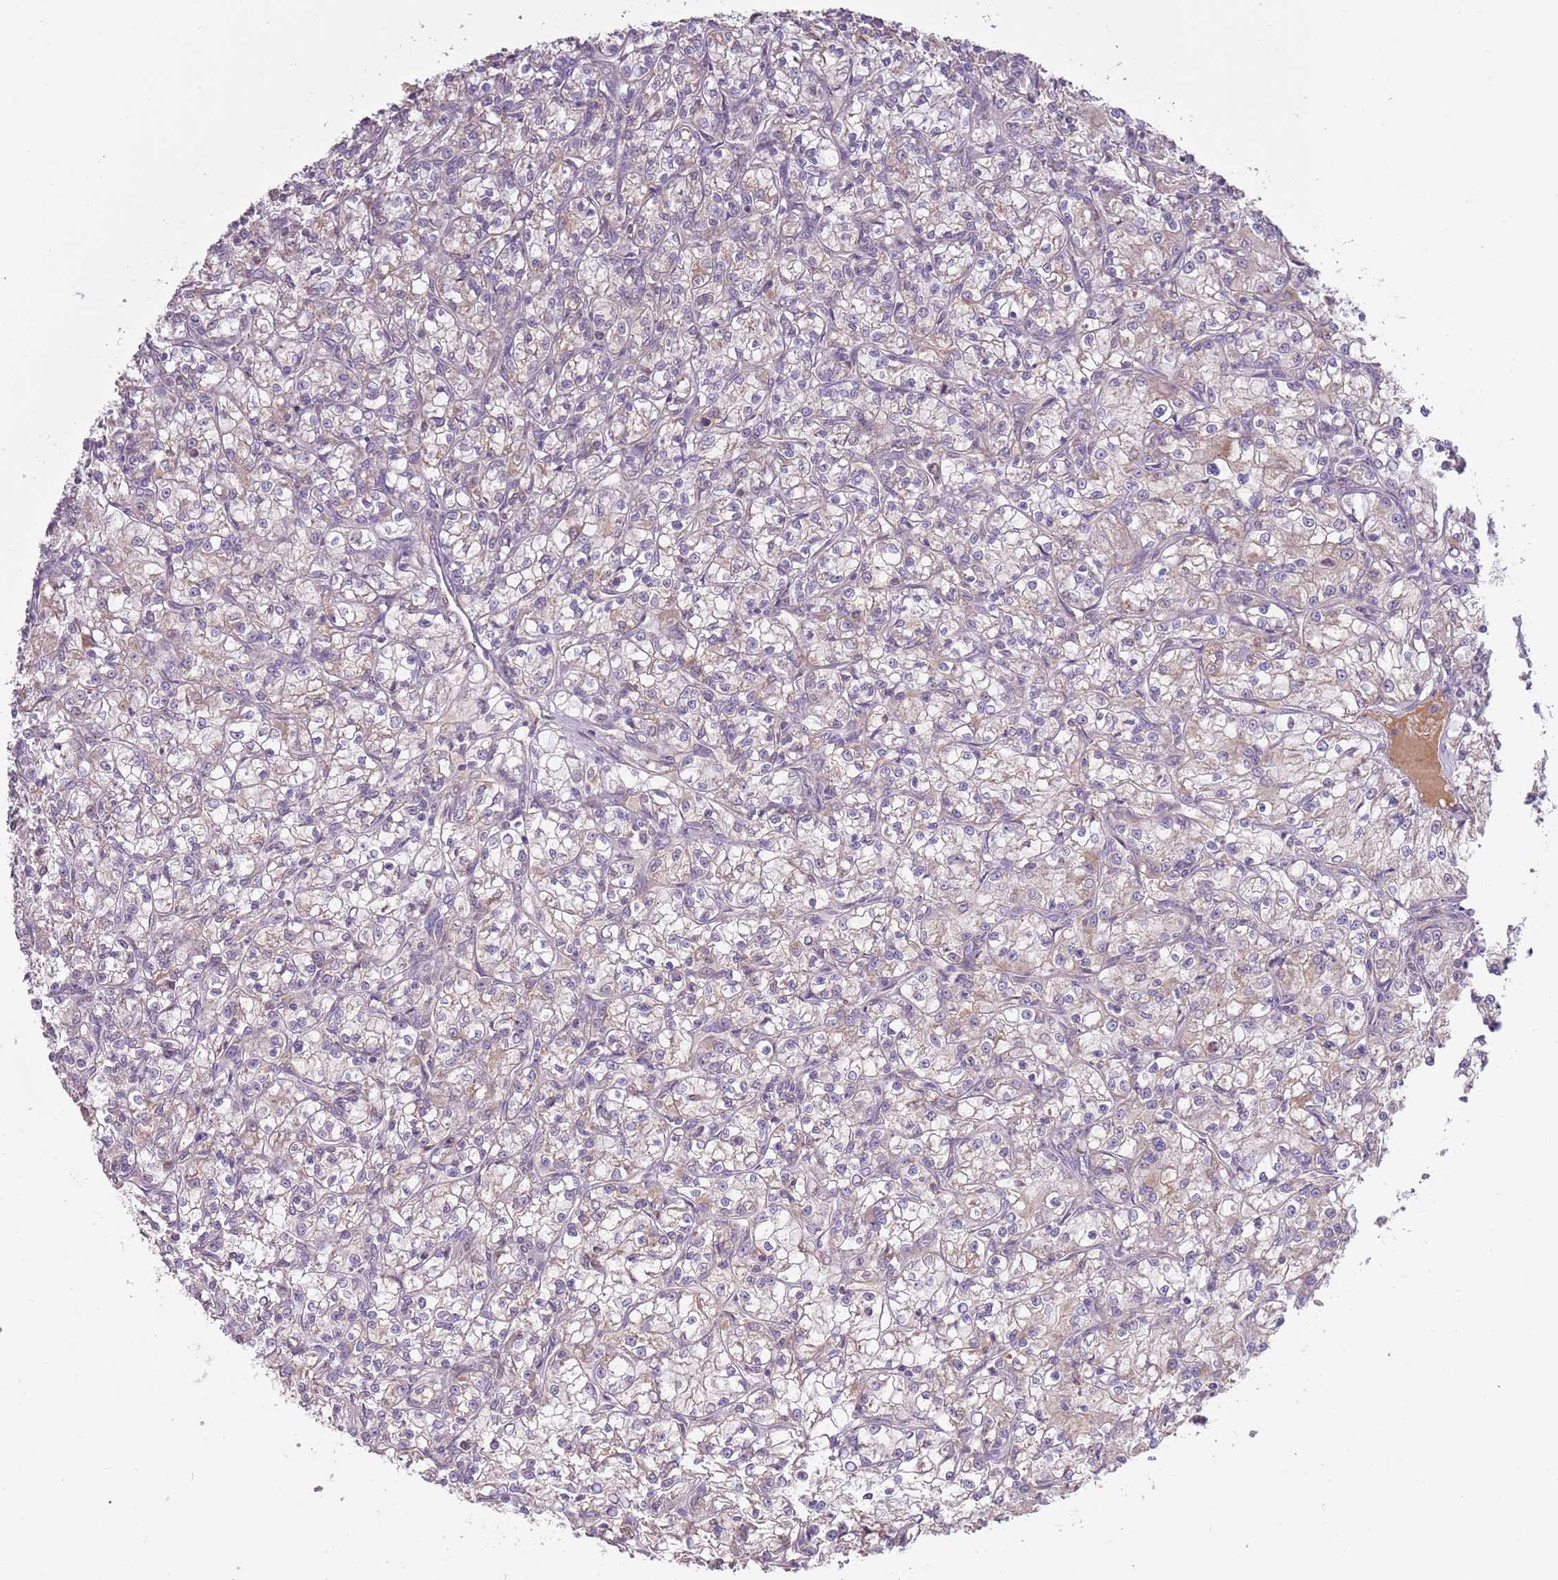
{"staining": {"intensity": "negative", "quantity": "none", "location": "none"}, "tissue": "renal cancer", "cell_type": "Tumor cells", "image_type": "cancer", "snomed": [{"axis": "morphology", "description": "Adenocarcinoma, NOS"}, {"axis": "topography", "description": "Kidney"}], "caption": "DAB (3,3'-diaminobenzidine) immunohistochemical staining of human renal cancer shows no significant expression in tumor cells. (Brightfield microscopy of DAB (3,3'-diaminobenzidine) immunohistochemistry (IHC) at high magnification).", "gene": "SYS1", "patient": {"sex": "female", "age": 59}}